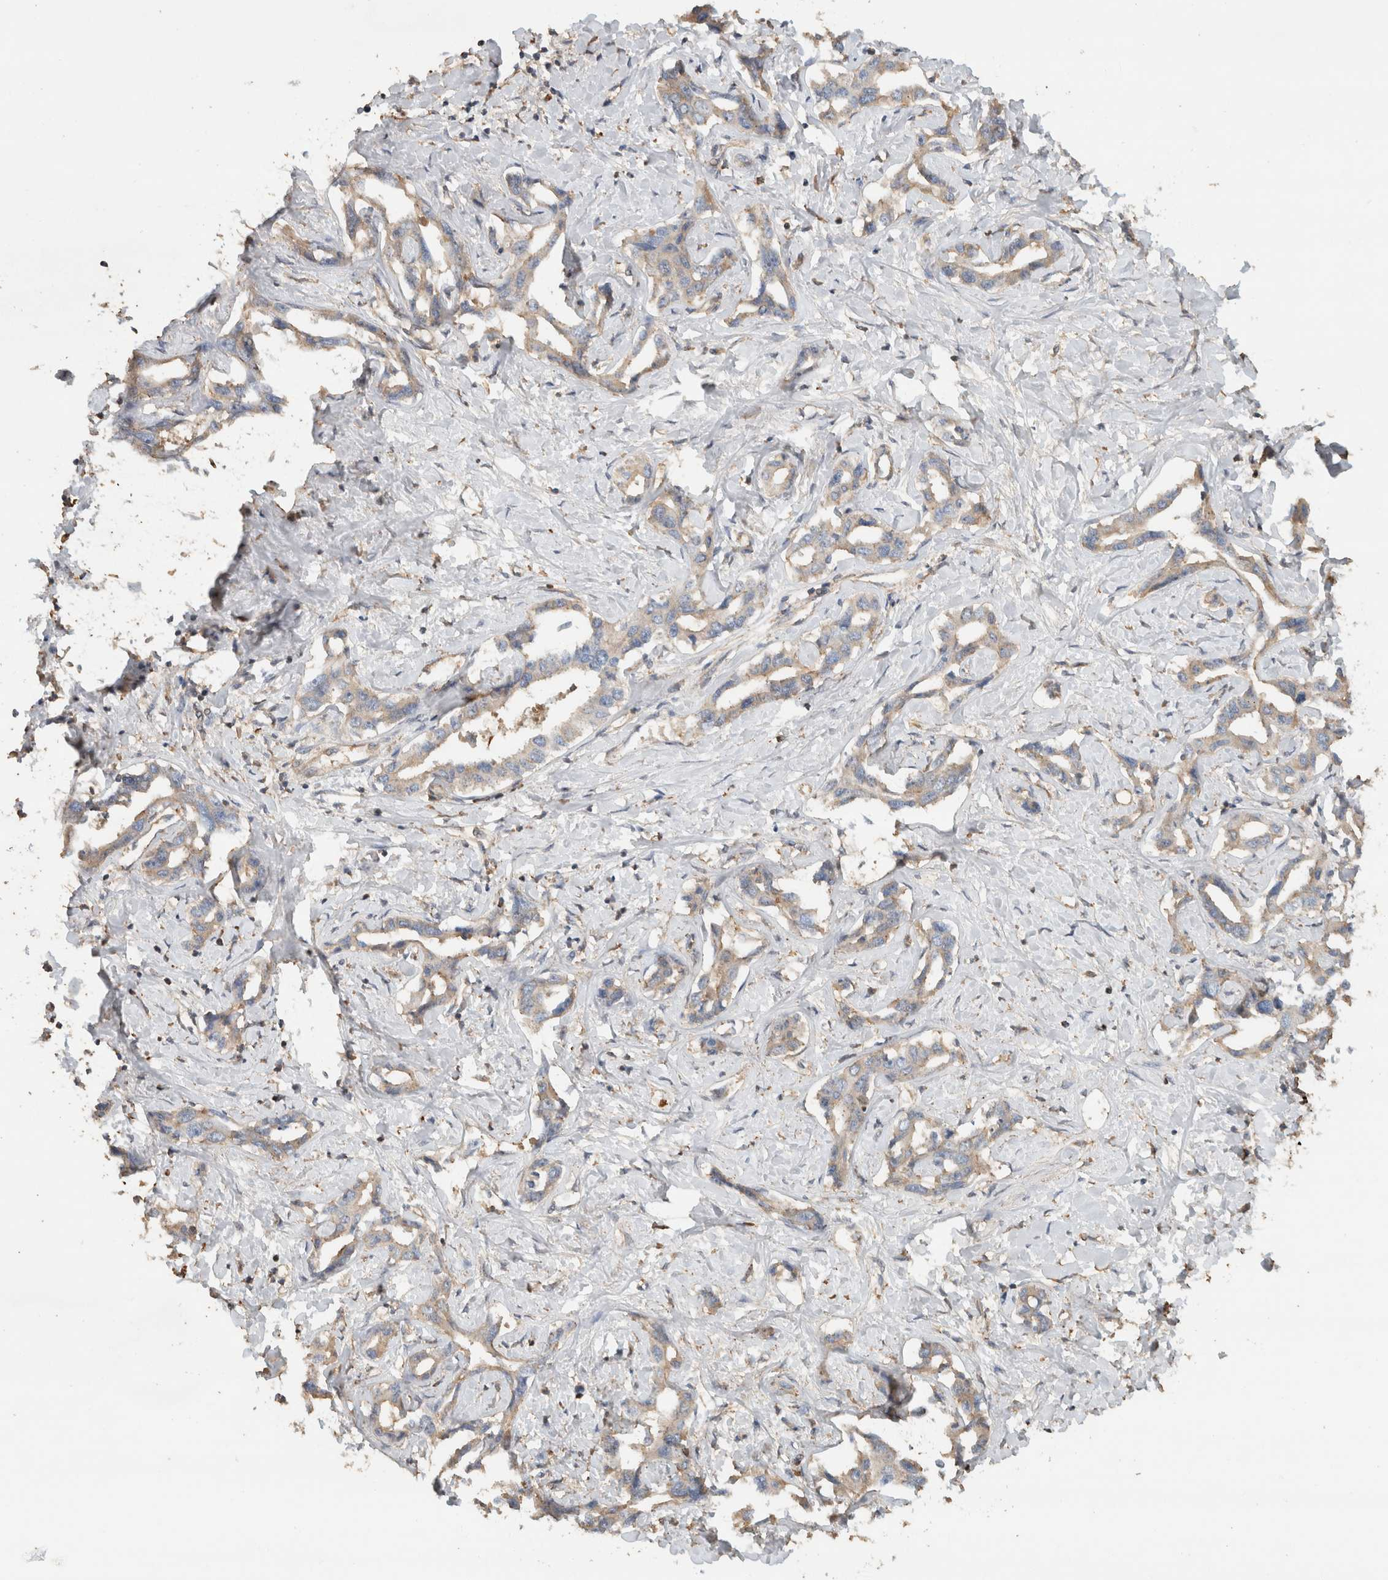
{"staining": {"intensity": "weak", "quantity": ">75%", "location": "cytoplasmic/membranous"}, "tissue": "liver cancer", "cell_type": "Tumor cells", "image_type": "cancer", "snomed": [{"axis": "morphology", "description": "Cholangiocarcinoma"}, {"axis": "topography", "description": "Liver"}], "caption": "Human liver cholangiocarcinoma stained with a brown dye reveals weak cytoplasmic/membranous positive positivity in about >75% of tumor cells.", "gene": "EIF4G3", "patient": {"sex": "male", "age": 59}}